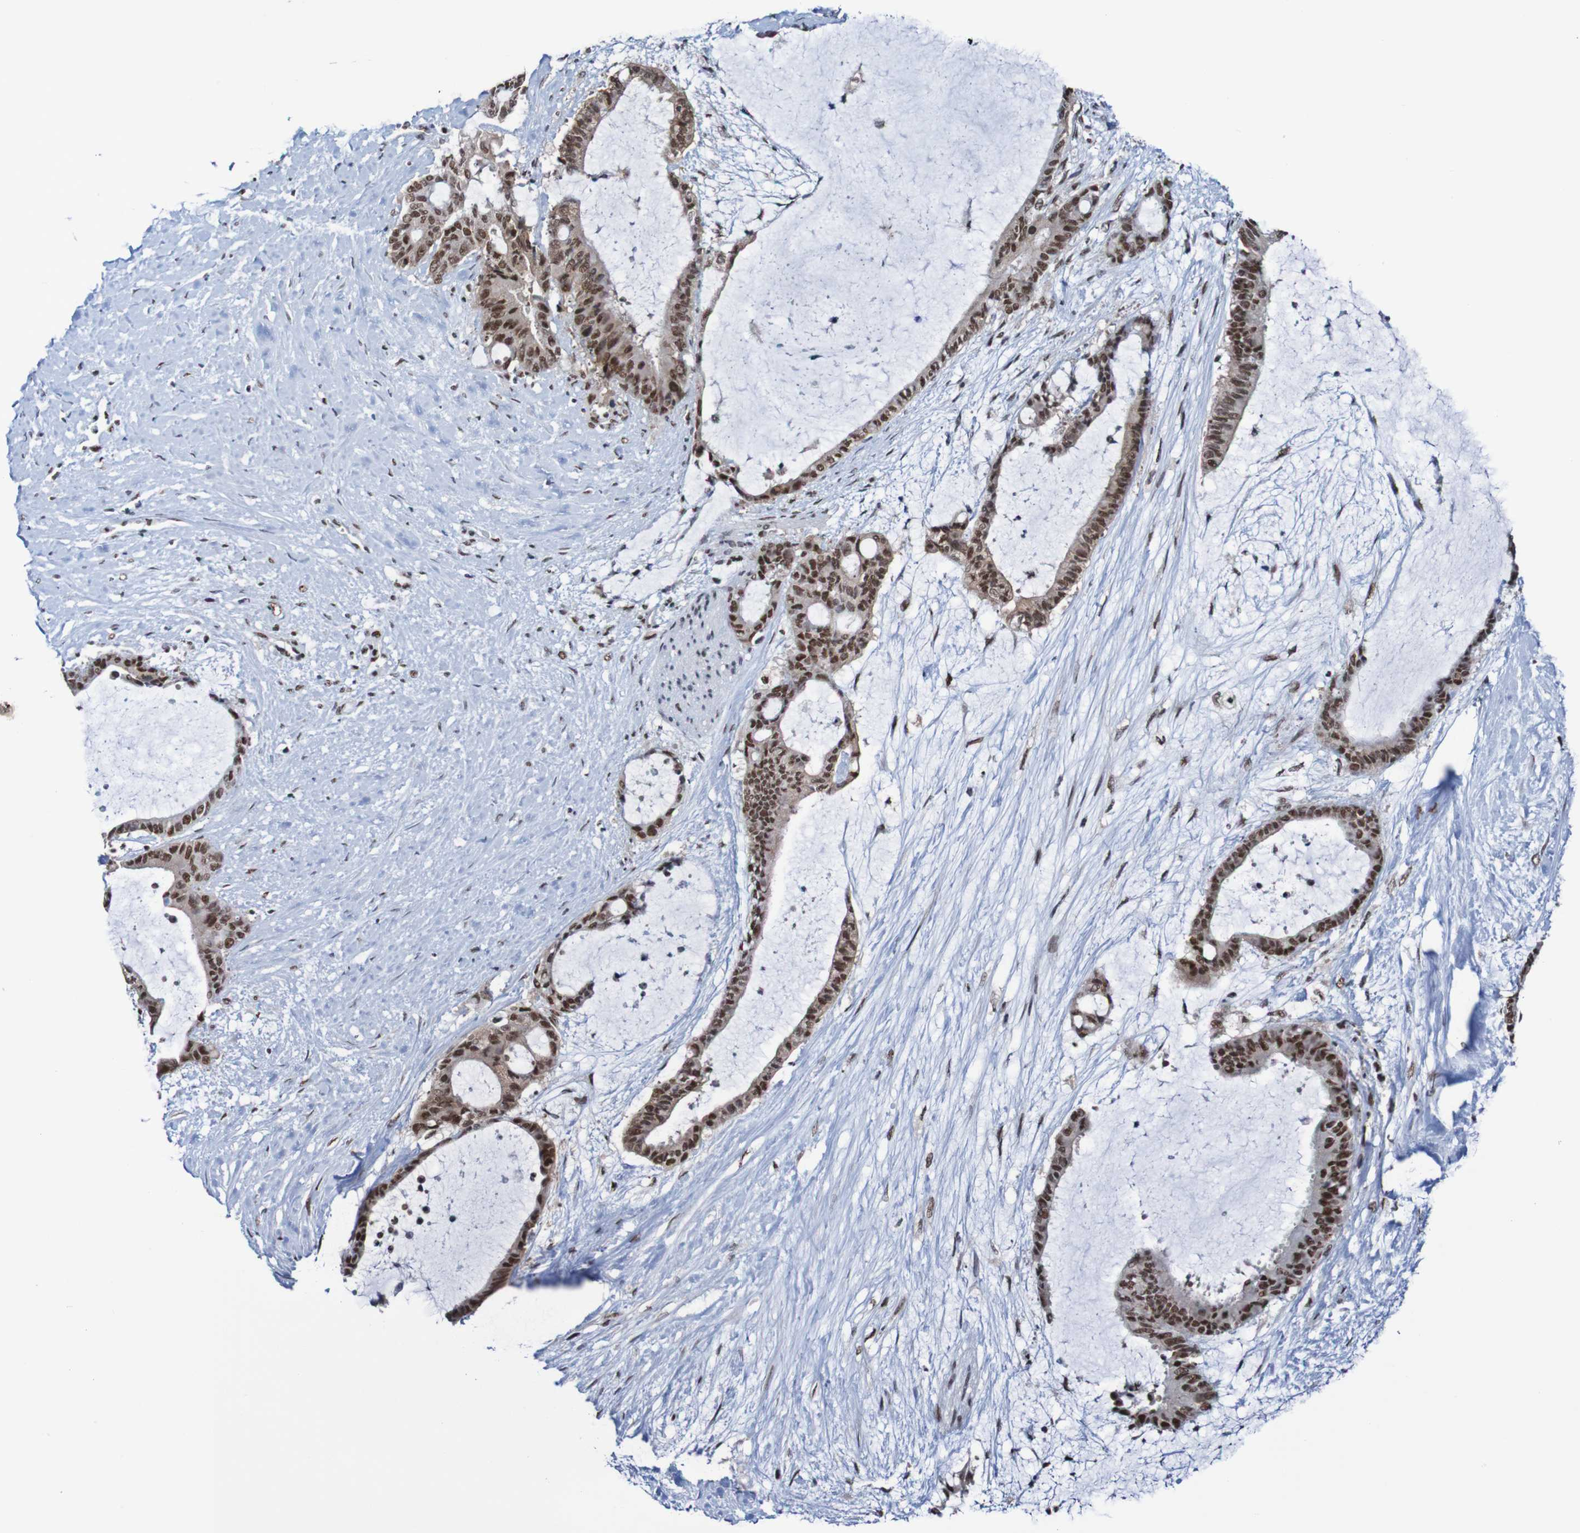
{"staining": {"intensity": "strong", "quantity": ">75%", "location": "nuclear"}, "tissue": "liver cancer", "cell_type": "Tumor cells", "image_type": "cancer", "snomed": [{"axis": "morphology", "description": "Cholangiocarcinoma"}, {"axis": "topography", "description": "Liver"}], "caption": "This micrograph reveals immunohistochemistry (IHC) staining of liver cancer (cholangiocarcinoma), with high strong nuclear positivity in approximately >75% of tumor cells.", "gene": "CDC5L", "patient": {"sex": "female", "age": 73}}